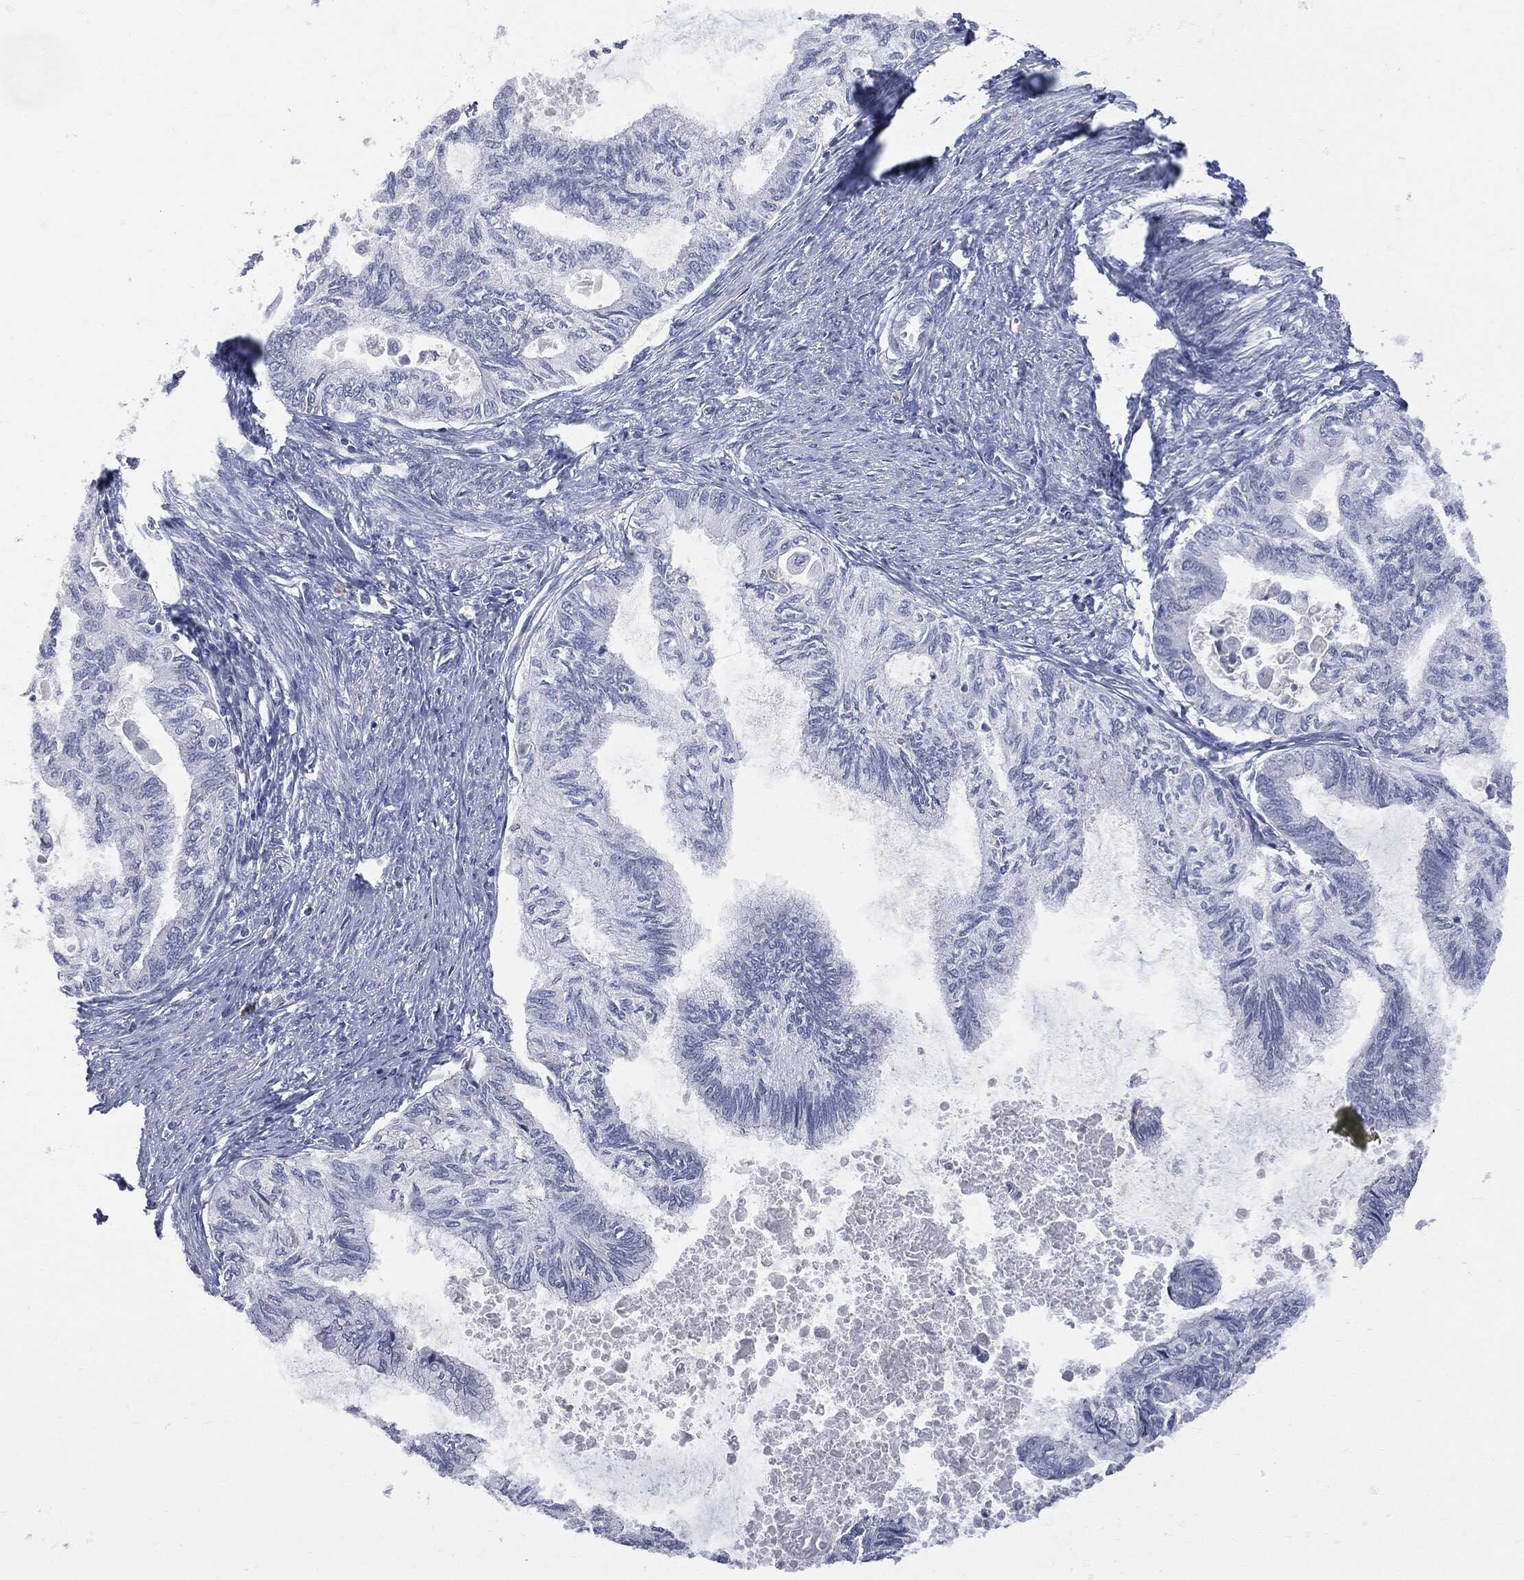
{"staining": {"intensity": "negative", "quantity": "none", "location": "none"}, "tissue": "endometrial cancer", "cell_type": "Tumor cells", "image_type": "cancer", "snomed": [{"axis": "morphology", "description": "Adenocarcinoma, NOS"}, {"axis": "topography", "description": "Endometrium"}], "caption": "A high-resolution image shows immunohistochemistry (IHC) staining of endometrial cancer (adenocarcinoma), which demonstrates no significant positivity in tumor cells.", "gene": "UBE2C", "patient": {"sex": "female", "age": 86}}